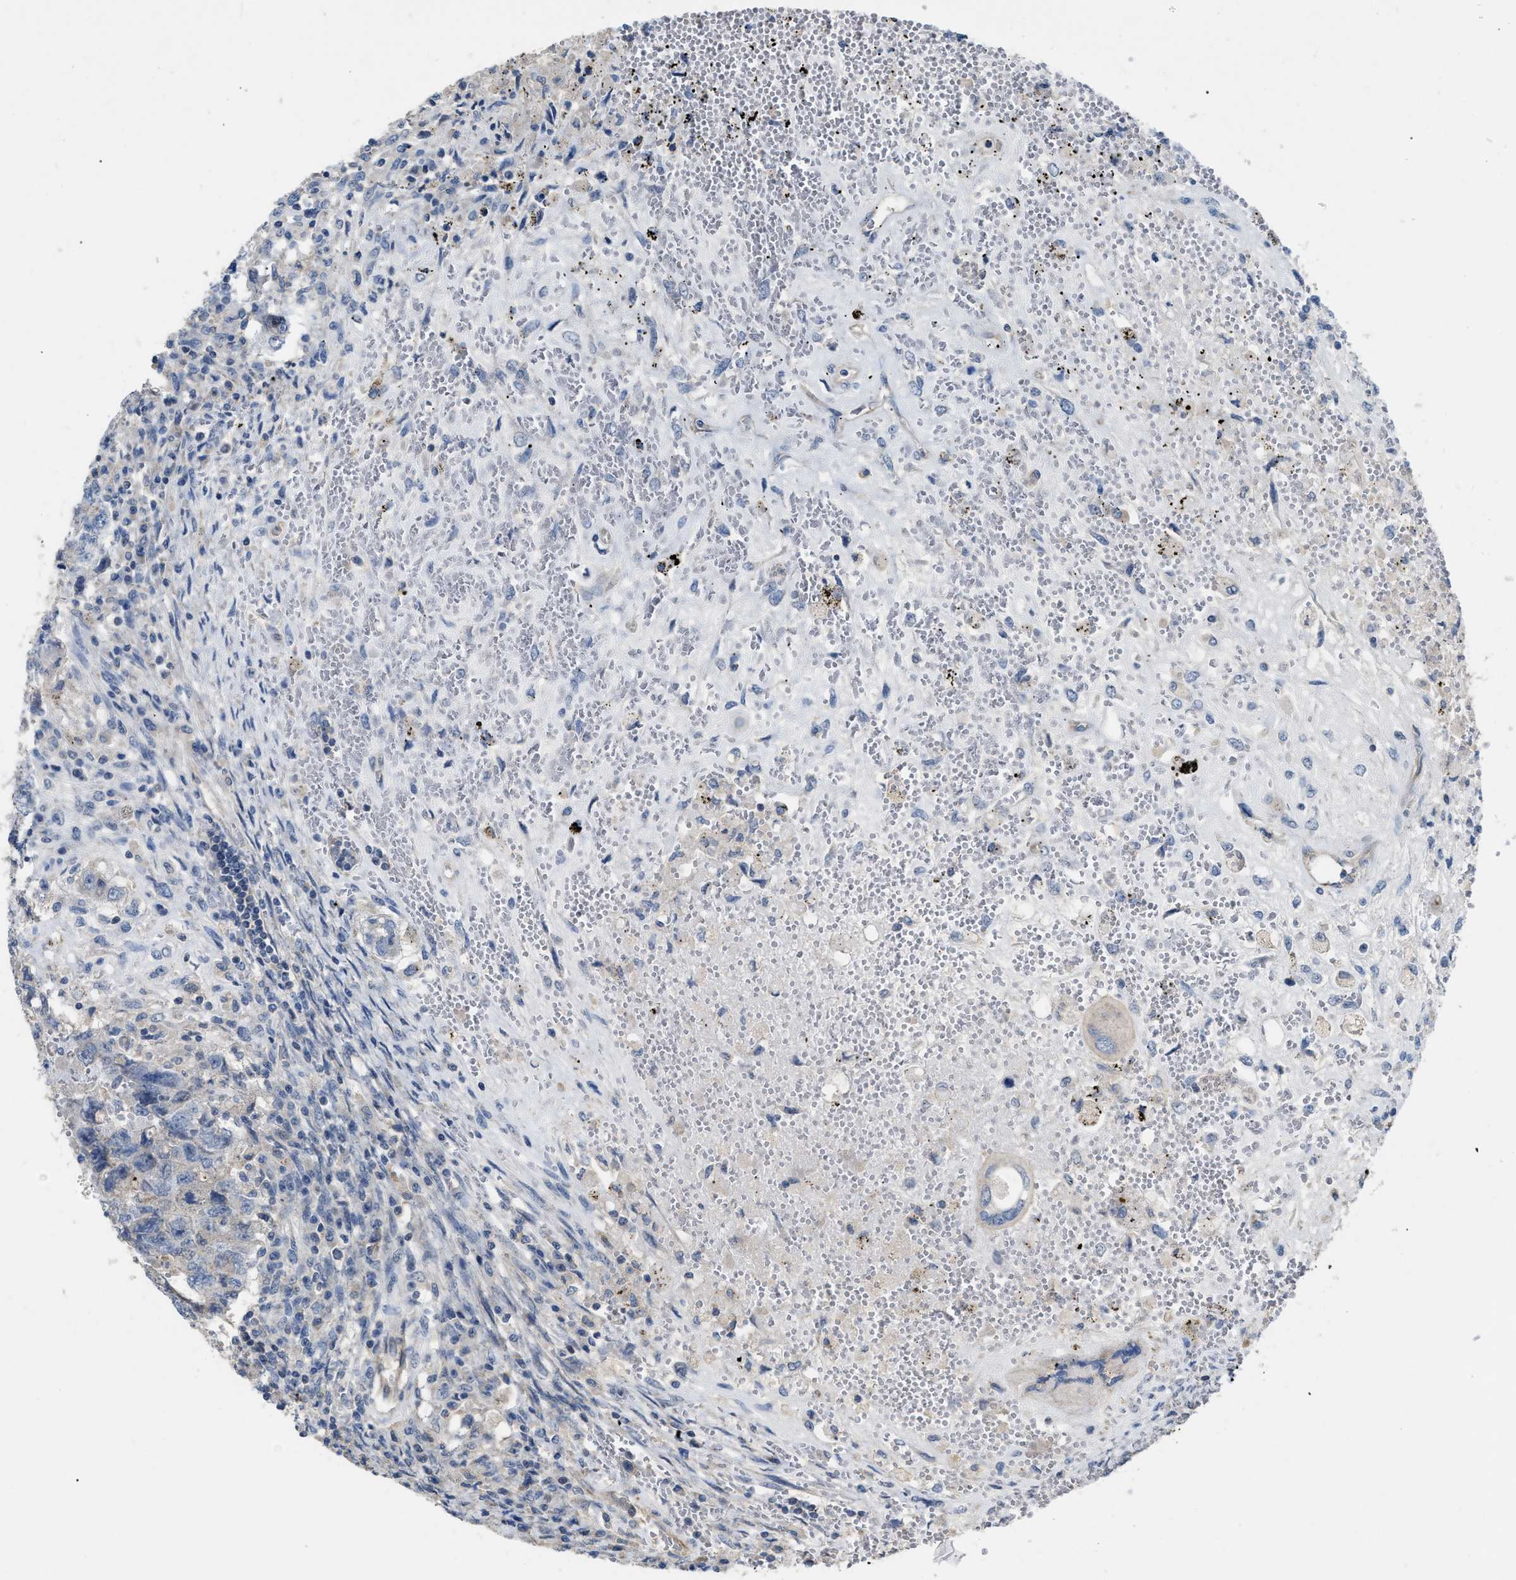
{"staining": {"intensity": "negative", "quantity": "none", "location": "none"}, "tissue": "testis cancer", "cell_type": "Tumor cells", "image_type": "cancer", "snomed": [{"axis": "morphology", "description": "Carcinoma, Embryonal, NOS"}, {"axis": "topography", "description": "Testis"}], "caption": "Human testis embryonal carcinoma stained for a protein using immunohistochemistry (IHC) reveals no expression in tumor cells.", "gene": "DHX58", "patient": {"sex": "male", "age": 26}}